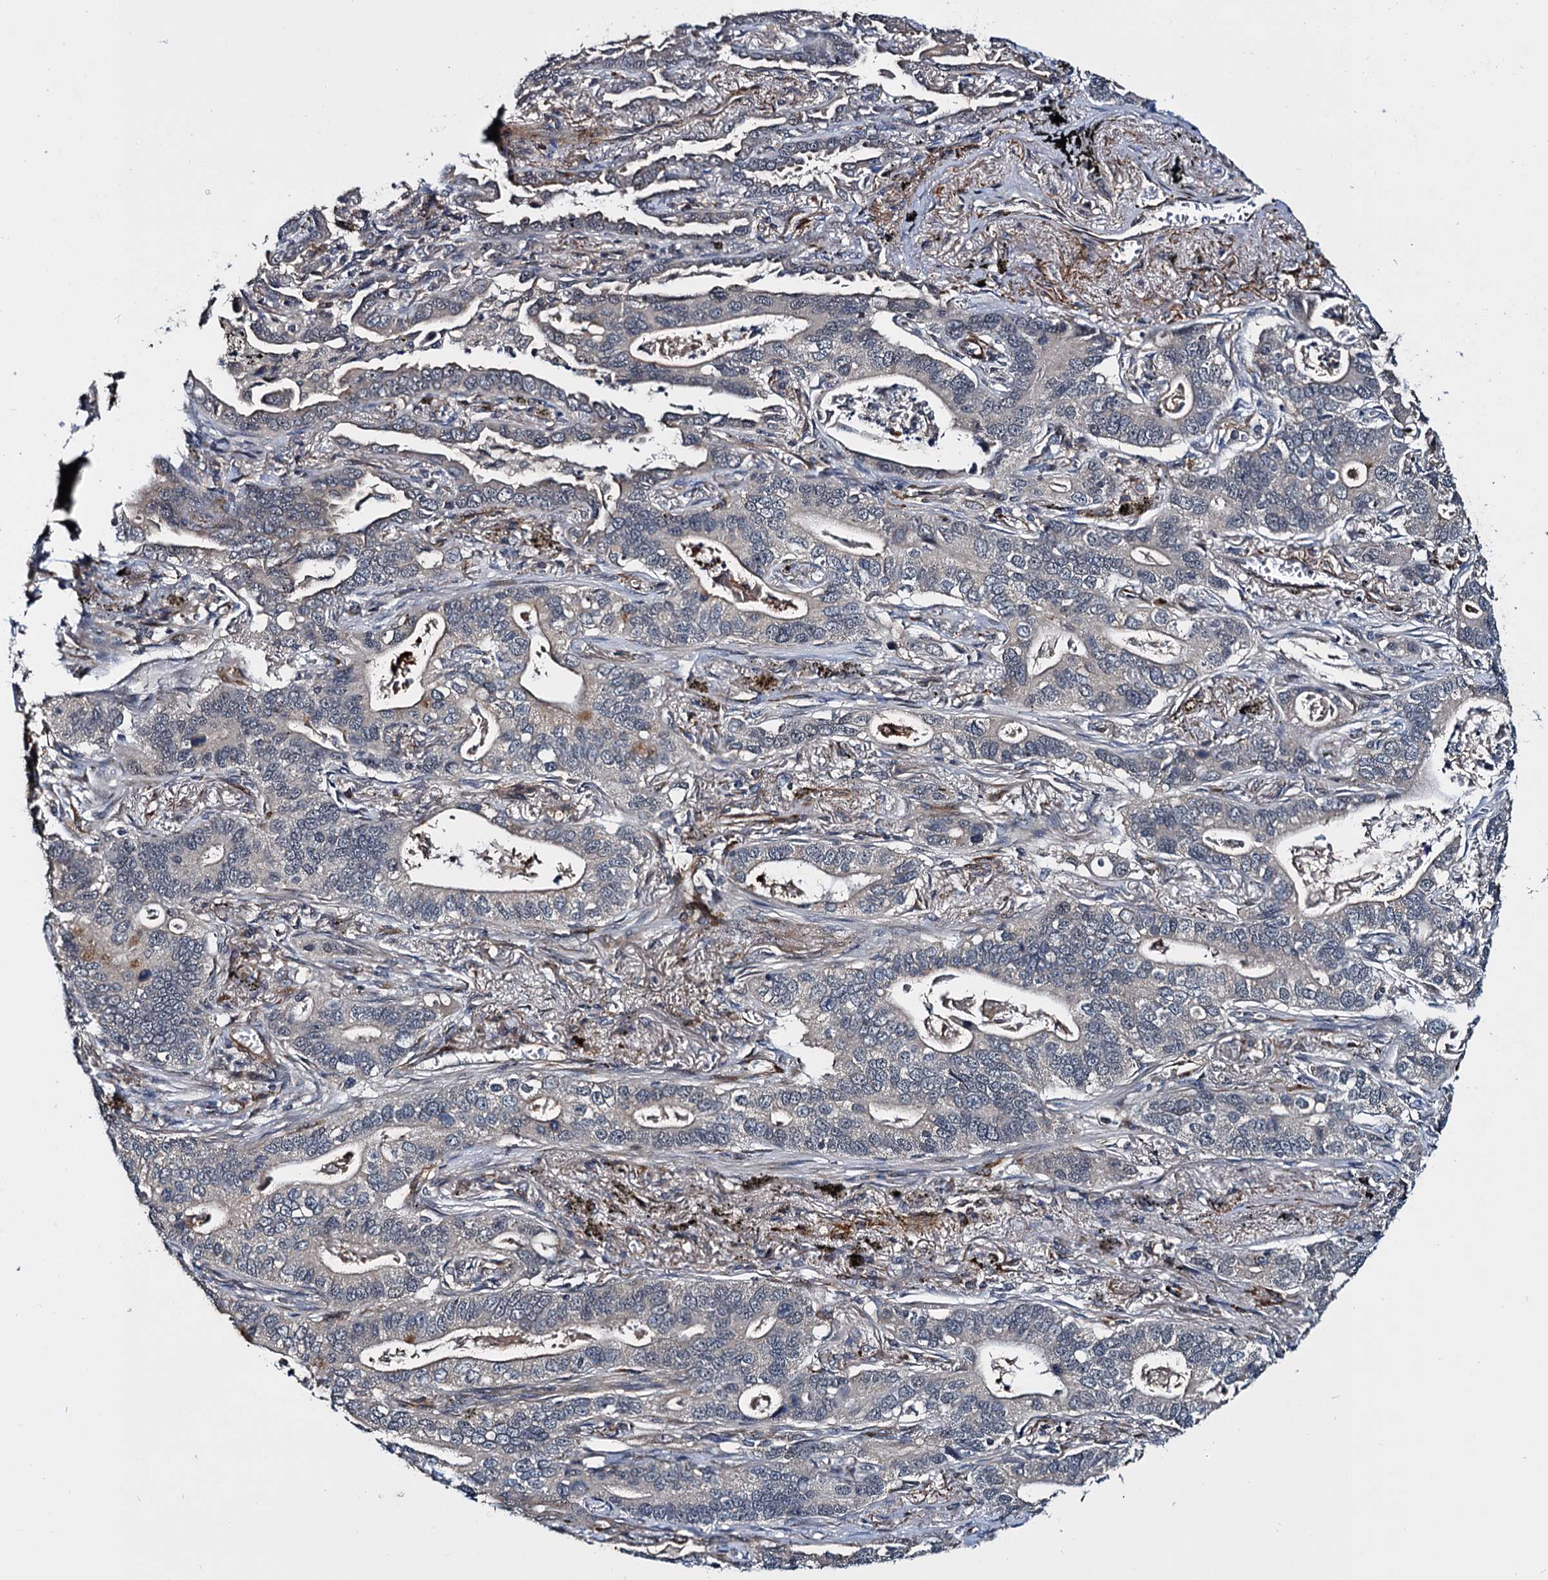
{"staining": {"intensity": "weak", "quantity": "<25%", "location": "cytoplasmic/membranous"}, "tissue": "lung cancer", "cell_type": "Tumor cells", "image_type": "cancer", "snomed": [{"axis": "morphology", "description": "Adenocarcinoma, NOS"}, {"axis": "topography", "description": "Lung"}], "caption": "Tumor cells are negative for brown protein staining in lung adenocarcinoma. (DAB (3,3'-diaminobenzidine) IHC with hematoxylin counter stain).", "gene": "ARHGAP42", "patient": {"sex": "male", "age": 67}}